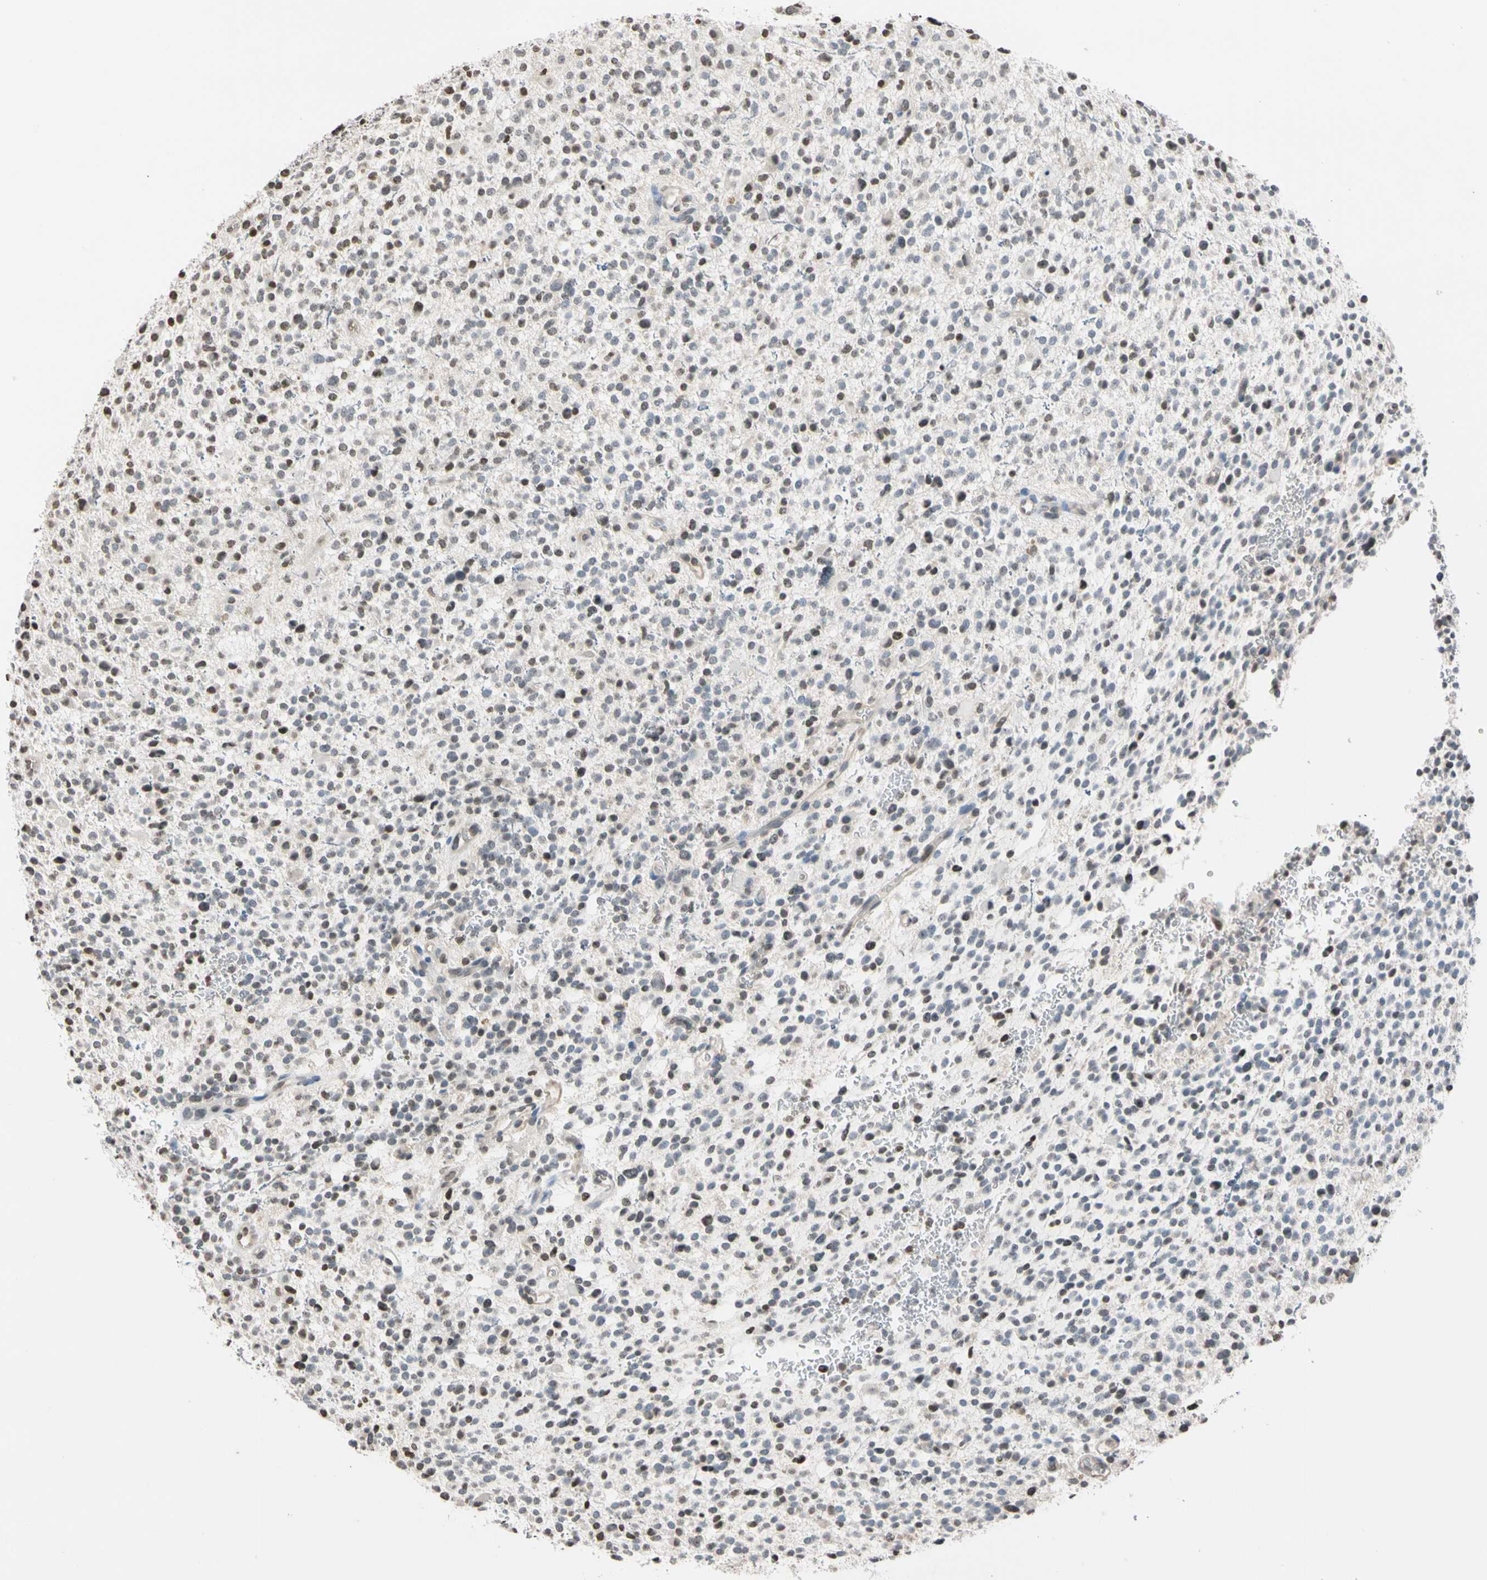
{"staining": {"intensity": "moderate", "quantity": "25%-75%", "location": "nuclear"}, "tissue": "glioma", "cell_type": "Tumor cells", "image_type": "cancer", "snomed": [{"axis": "morphology", "description": "Glioma, malignant, High grade"}, {"axis": "topography", "description": "Brain"}], "caption": "The immunohistochemical stain labels moderate nuclear positivity in tumor cells of high-grade glioma (malignant) tissue. (DAB (3,3'-diaminobenzidine) IHC, brown staining for protein, blue staining for nuclei).", "gene": "GPX4", "patient": {"sex": "male", "age": 48}}